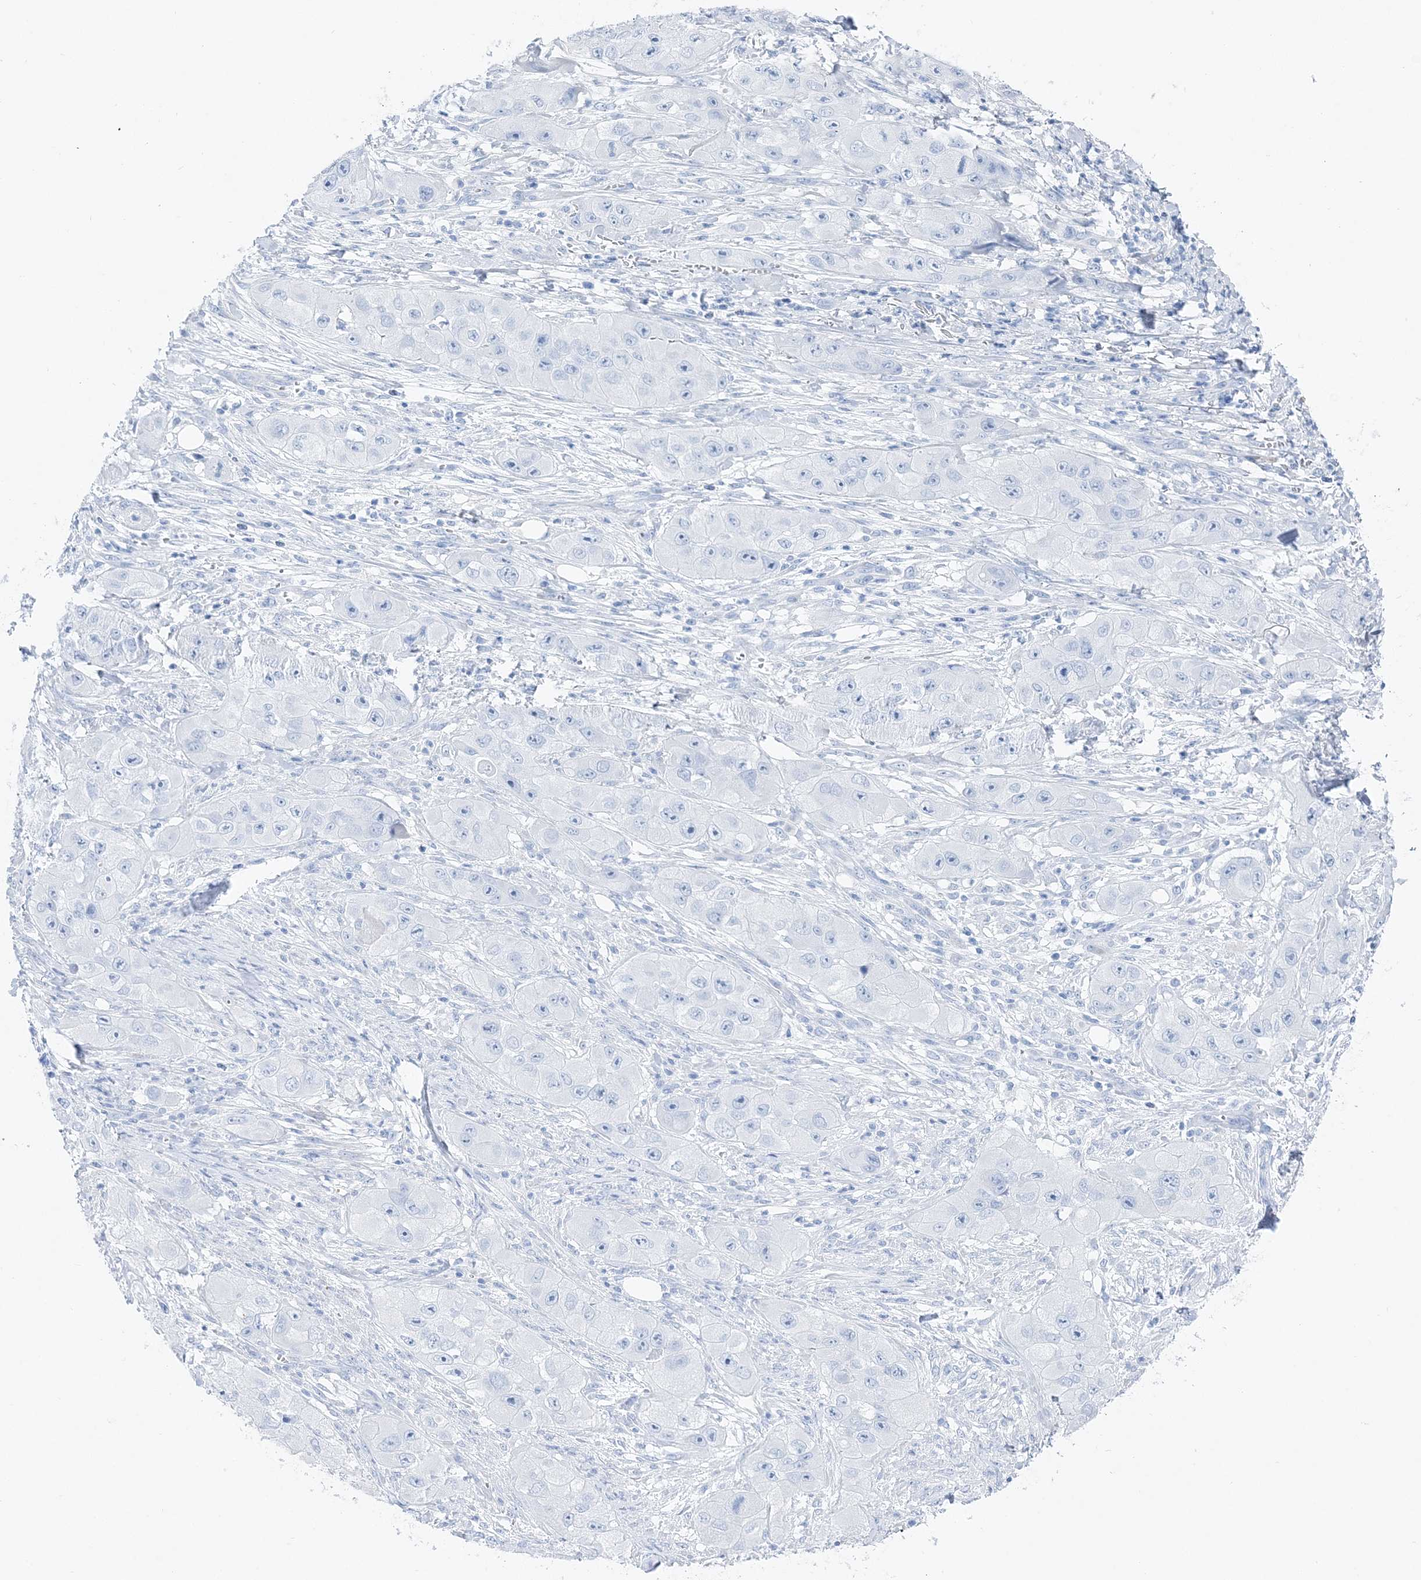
{"staining": {"intensity": "negative", "quantity": "none", "location": "none"}, "tissue": "skin cancer", "cell_type": "Tumor cells", "image_type": "cancer", "snomed": [{"axis": "morphology", "description": "Squamous cell carcinoma, NOS"}, {"axis": "topography", "description": "Skin"}, {"axis": "topography", "description": "Subcutis"}], "caption": "This is an immunohistochemistry micrograph of human skin cancer (squamous cell carcinoma). There is no staining in tumor cells.", "gene": "TSPYL6", "patient": {"sex": "male", "age": 73}}